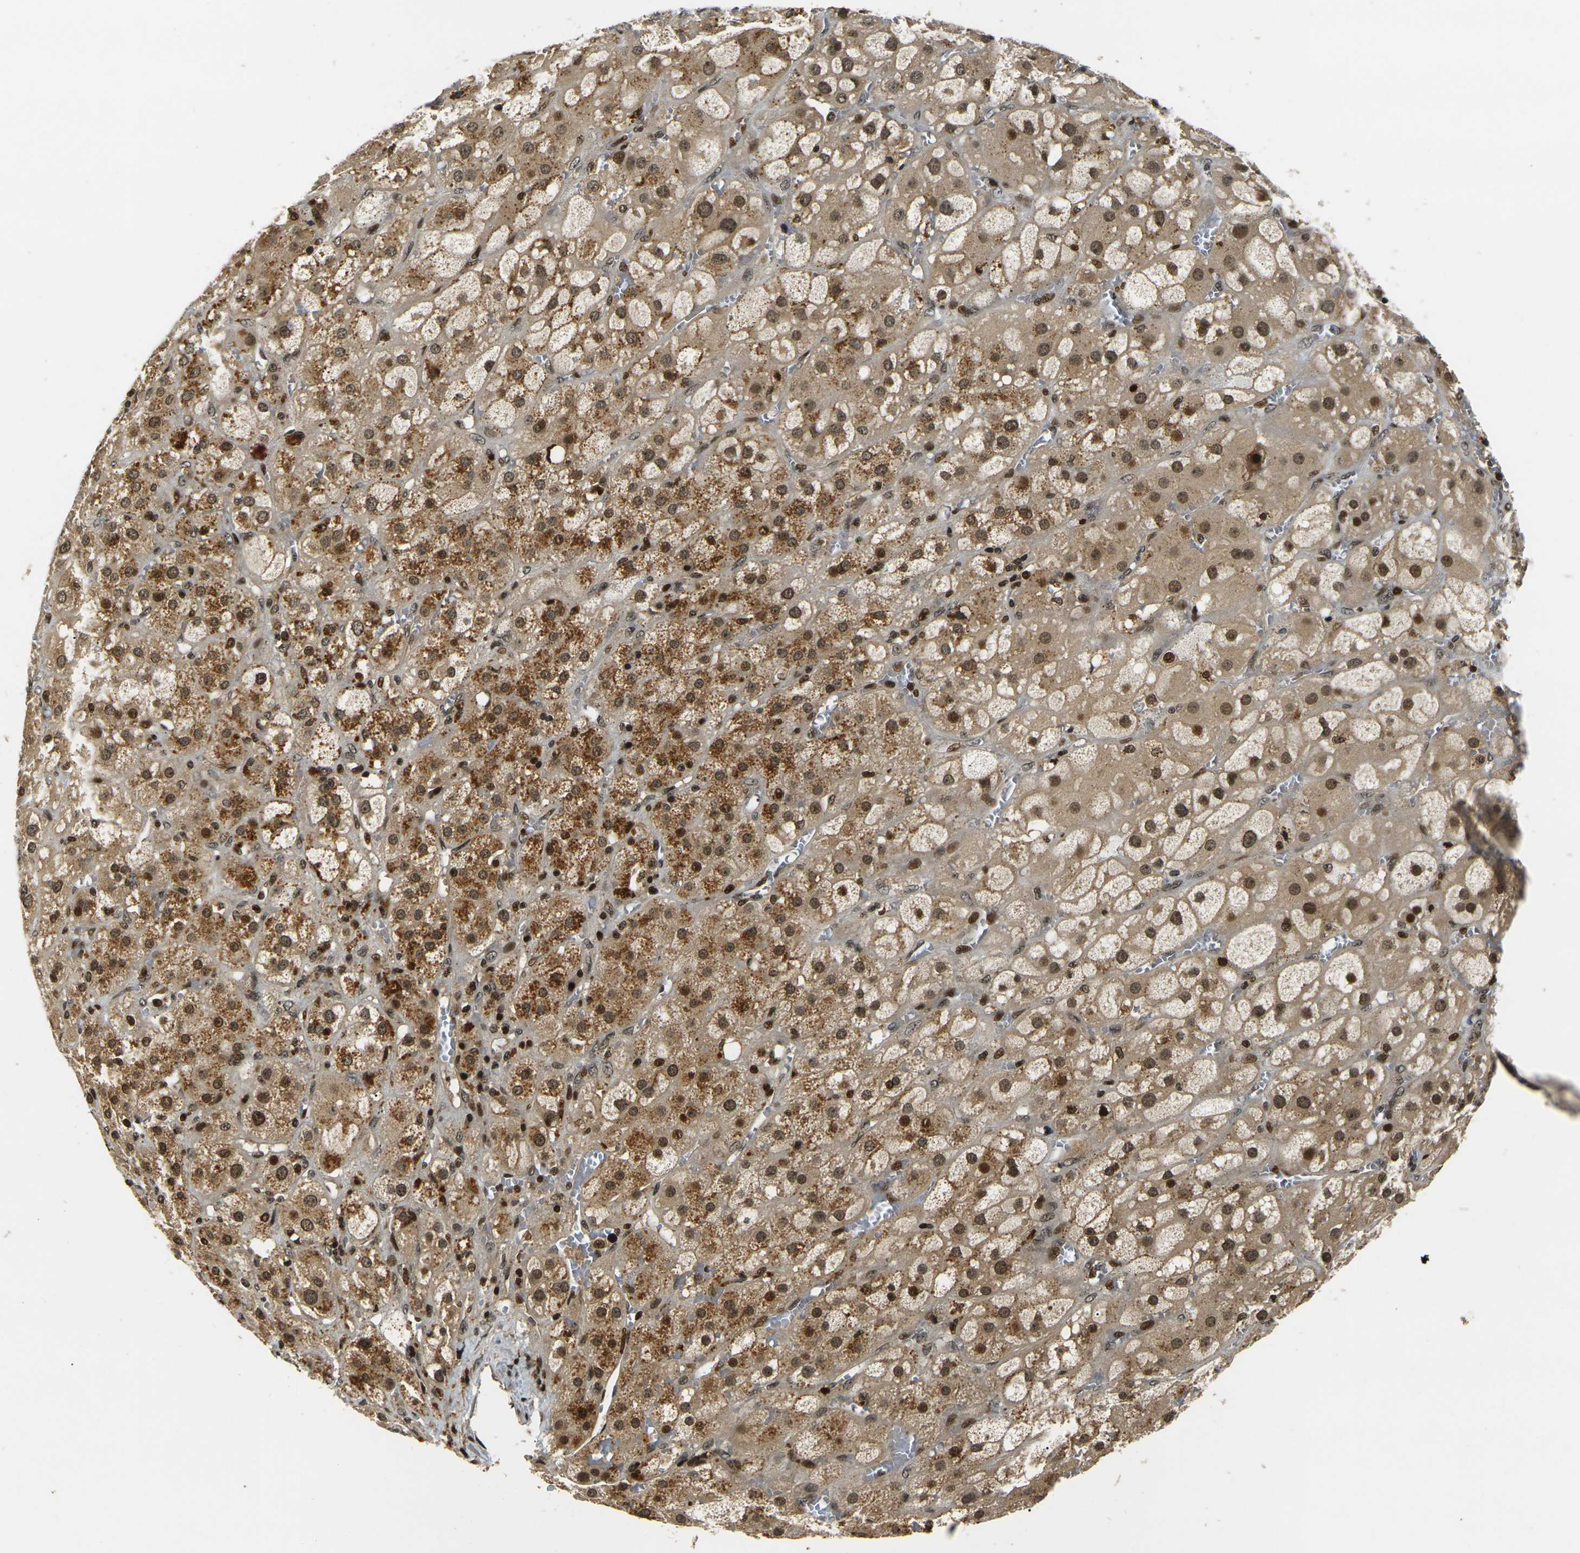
{"staining": {"intensity": "strong", "quantity": ">75%", "location": "cytoplasmic/membranous,nuclear"}, "tissue": "adrenal gland", "cell_type": "Glandular cells", "image_type": "normal", "snomed": [{"axis": "morphology", "description": "Normal tissue, NOS"}, {"axis": "topography", "description": "Adrenal gland"}], "caption": "Immunohistochemistry image of normal adrenal gland: adrenal gland stained using immunohistochemistry reveals high levels of strong protein expression localized specifically in the cytoplasmic/membranous,nuclear of glandular cells, appearing as a cytoplasmic/membranous,nuclear brown color.", "gene": "ACTL6A", "patient": {"sex": "female", "age": 47}}